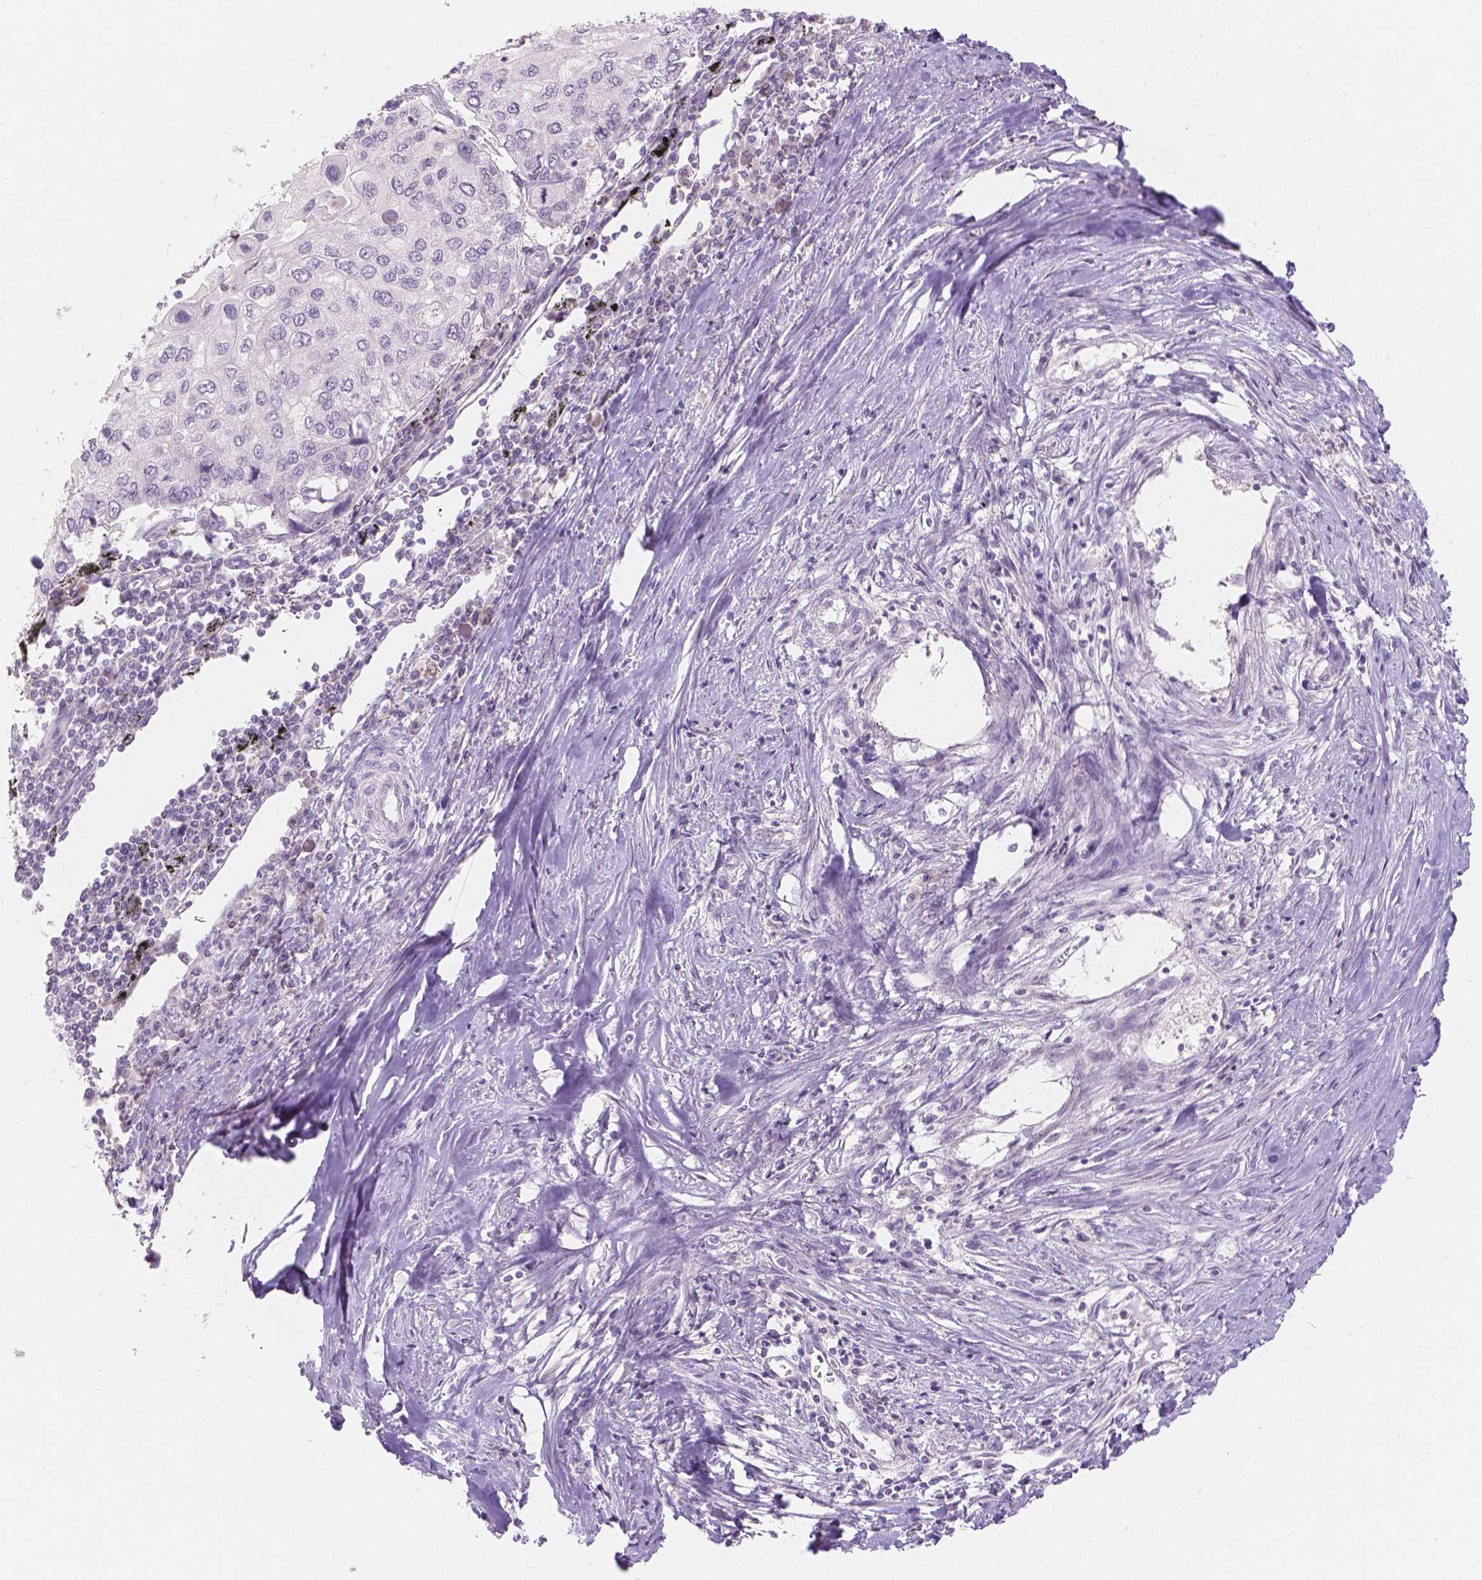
{"staining": {"intensity": "negative", "quantity": "none", "location": "none"}, "tissue": "lung cancer", "cell_type": "Tumor cells", "image_type": "cancer", "snomed": [{"axis": "morphology", "description": "Squamous cell carcinoma, NOS"}, {"axis": "morphology", "description": "Squamous cell carcinoma, metastatic, NOS"}, {"axis": "topography", "description": "Lung"}], "caption": "A histopathology image of lung metastatic squamous cell carcinoma stained for a protein shows no brown staining in tumor cells.", "gene": "DCAF4L1", "patient": {"sex": "male", "age": 63}}